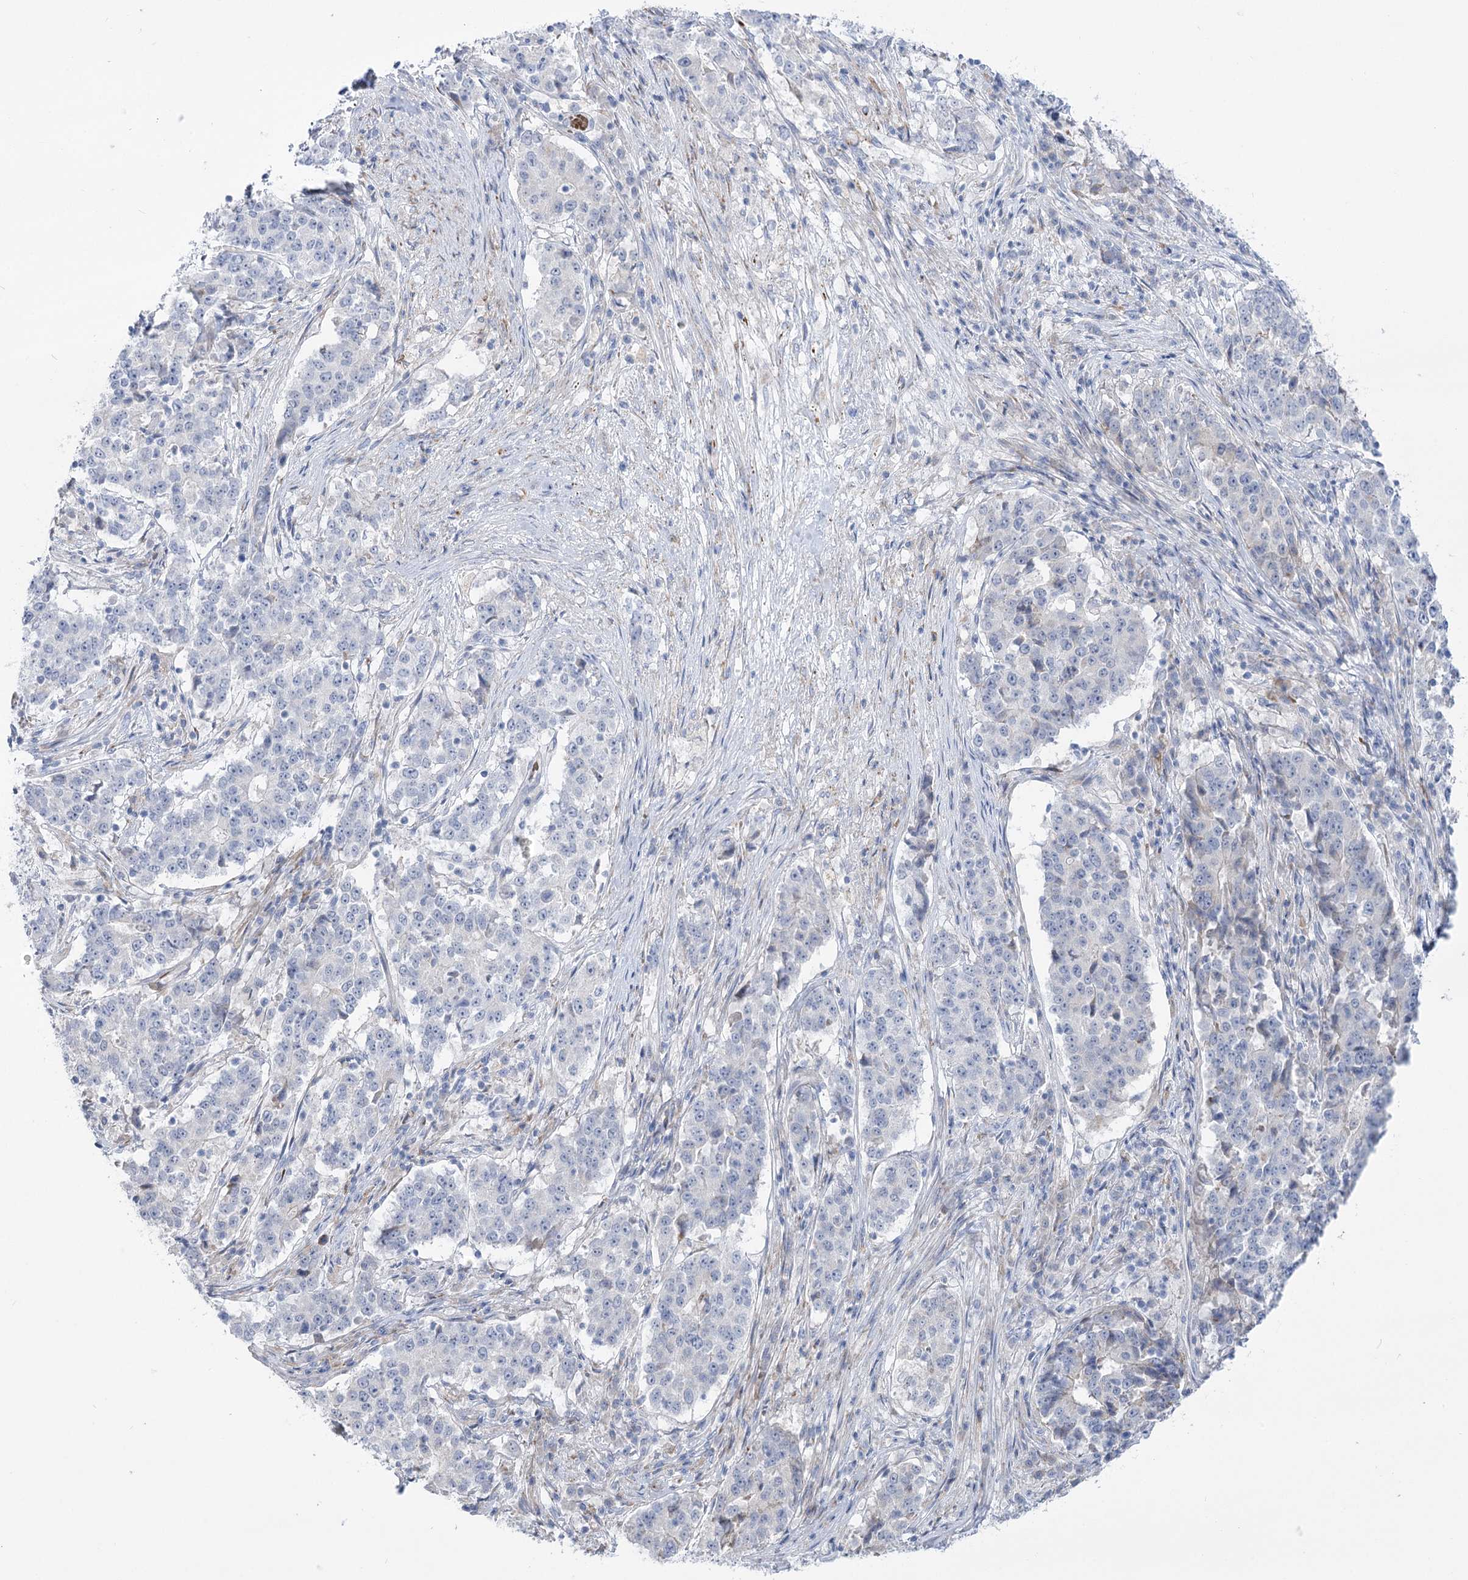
{"staining": {"intensity": "negative", "quantity": "none", "location": "none"}, "tissue": "stomach cancer", "cell_type": "Tumor cells", "image_type": "cancer", "snomed": [{"axis": "morphology", "description": "Adenocarcinoma, NOS"}, {"axis": "topography", "description": "Stomach"}], "caption": "This is an immunohistochemistry photomicrograph of stomach adenocarcinoma. There is no staining in tumor cells.", "gene": "SIAE", "patient": {"sex": "male", "age": 59}}